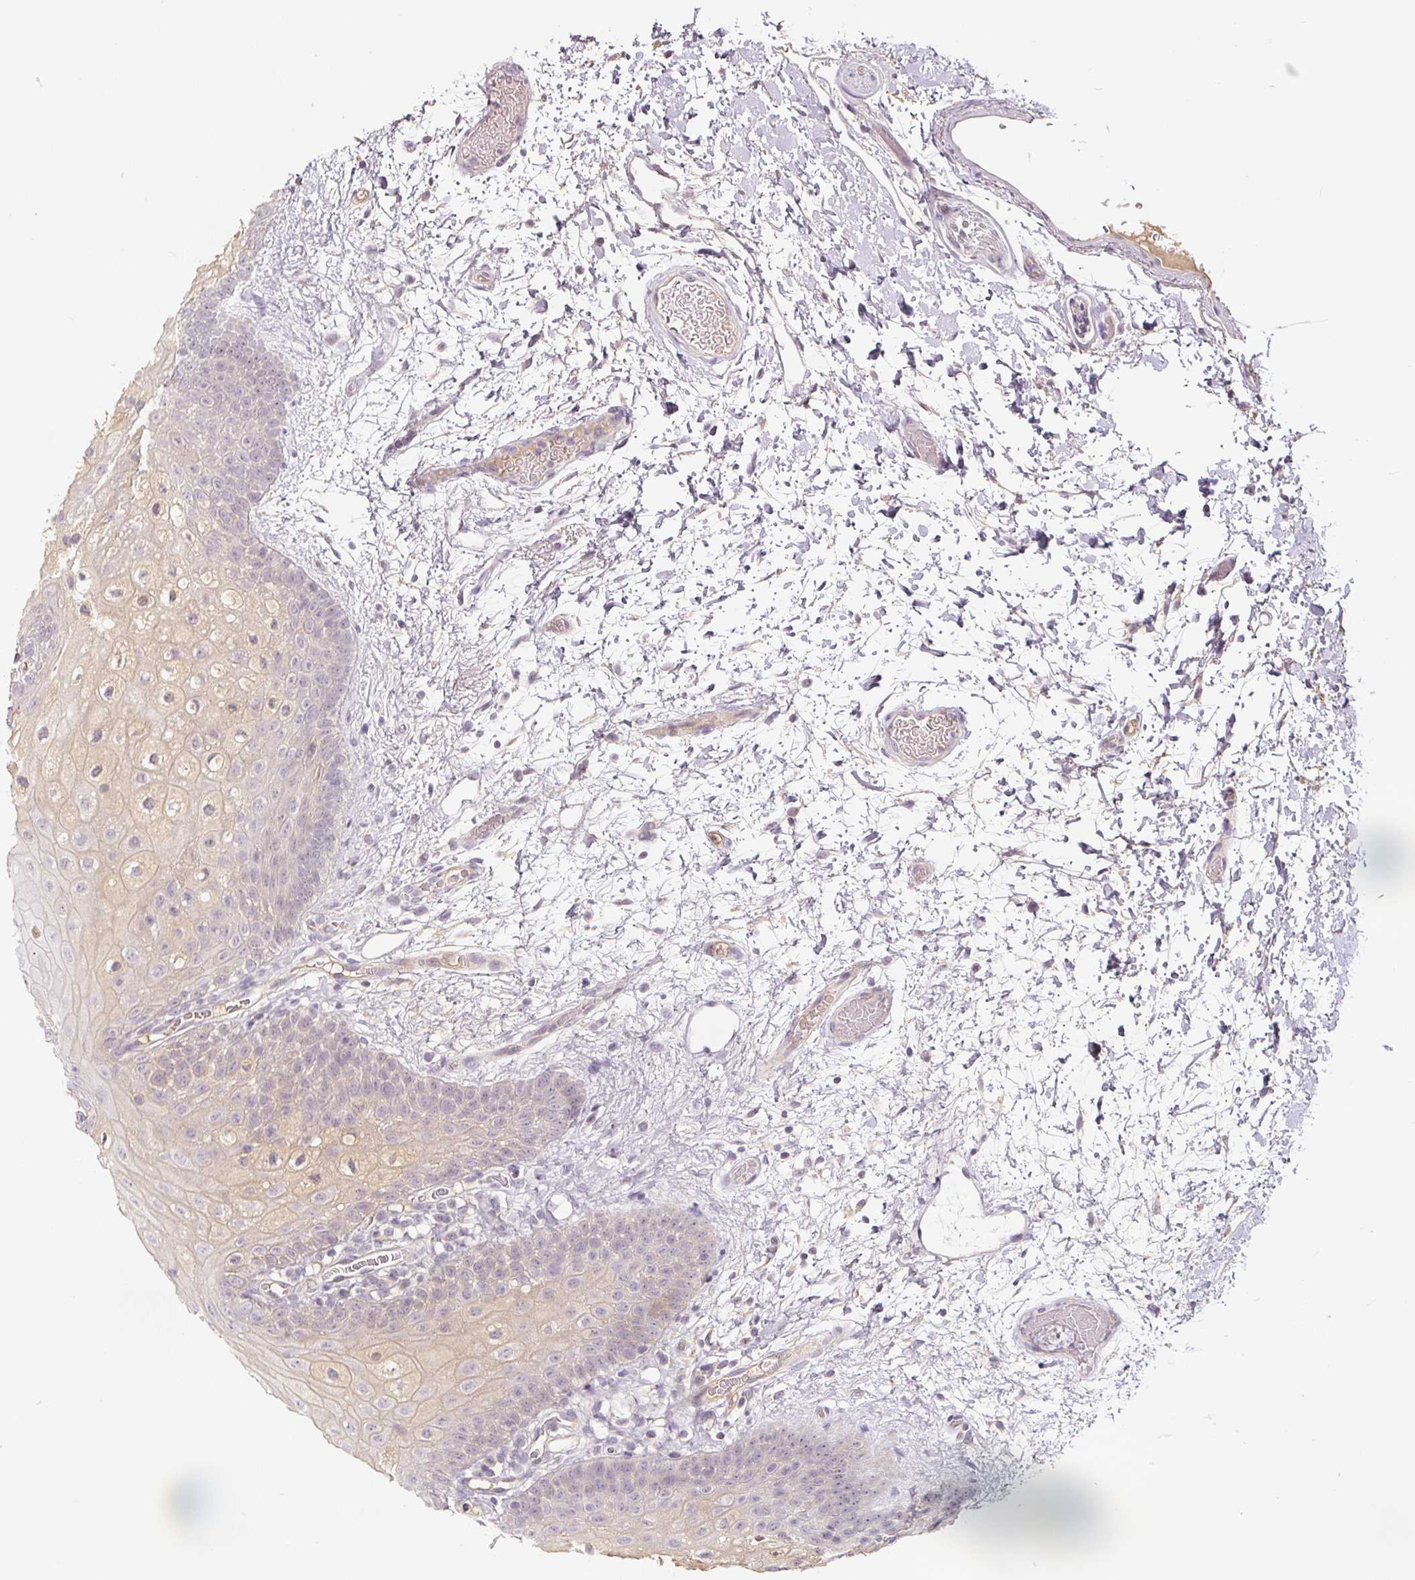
{"staining": {"intensity": "weak", "quantity": "<25%", "location": "cytoplasmic/membranous"}, "tissue": "oral mucosa", "cell_type": "Squamous epithelial cells", "image_type": "normal", "snomed": [{"axis": "morphology", "description": "Normal tissue, NOS"}, {"axis": "morphology", "description": "Squamous cell carcinoma, NOS"}, {"axis": "topography", "description": "Oral tissue"}, {"axis": "topography", "description": "Tounge, NOS"}, {"axis": "topography", "description": "Head-Neck"}], "caption": "This is an immunohistochemistry image of unremarkable oral mucosa. There is no staining in squamous epithelial cells.", "gene": "PWWP3B", "patient": {"sex": "male", "age": 76}}